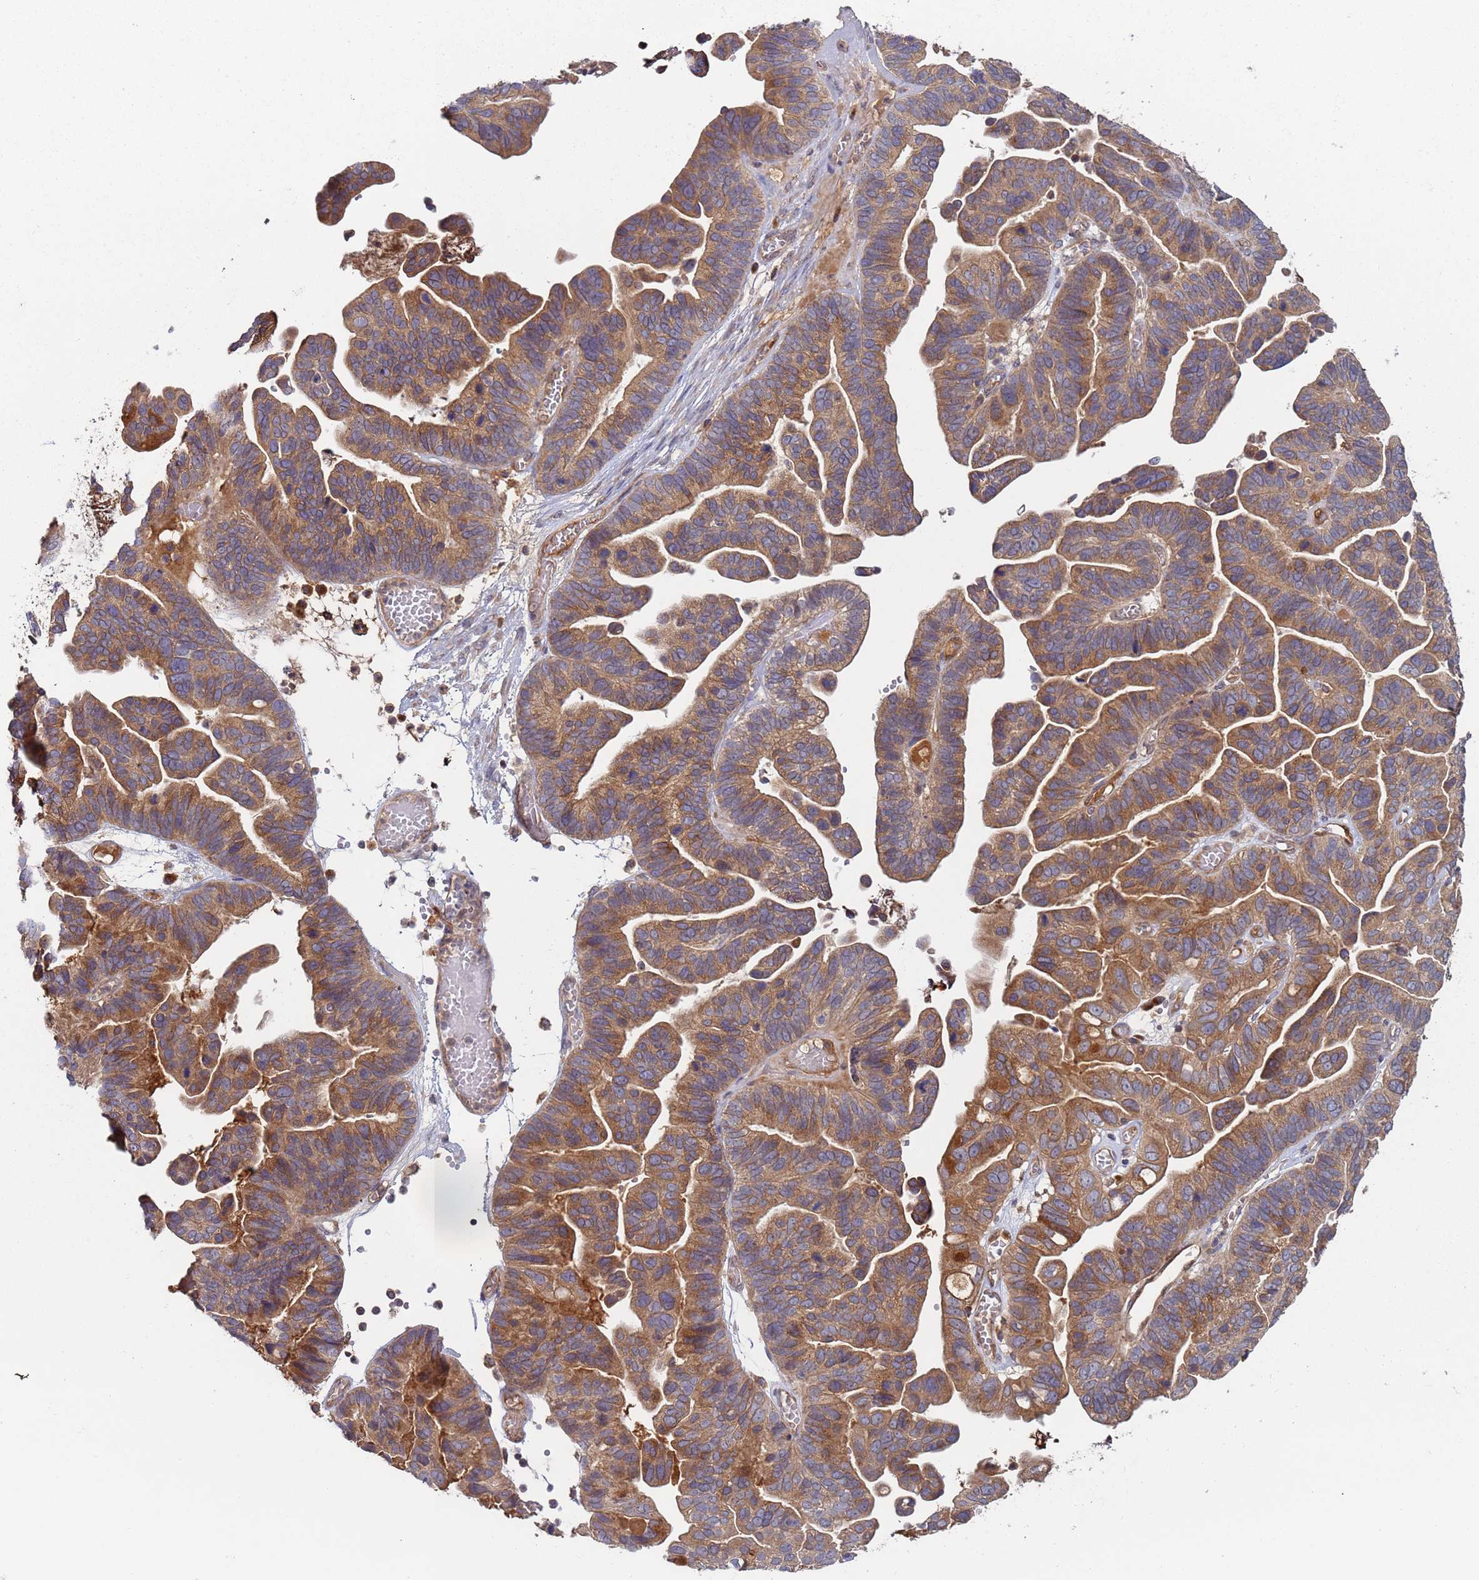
{"staining": {"intensity": "moderate", "quantity": ">75%", "location": "cytoplasmic/membranous"}, "tissue": "ovarian cancer", "cell_type": "Tumor cells", "image_type": "cancer", "snomed": [{"axis": "morphology", "description": "Cystadenocarcinoma, serous, NOS"}, {"axis": "topography", "description": "Ovary"}], "caption": "Ovarian serous cystadenocarcinoma stained with a brown dye exhibits moderate cytoplasmic/membranous positive positivity in approximately >75% of tumor cells.", "gene": "OR5A2", "patient": {"sex": "female", "age": 56}}